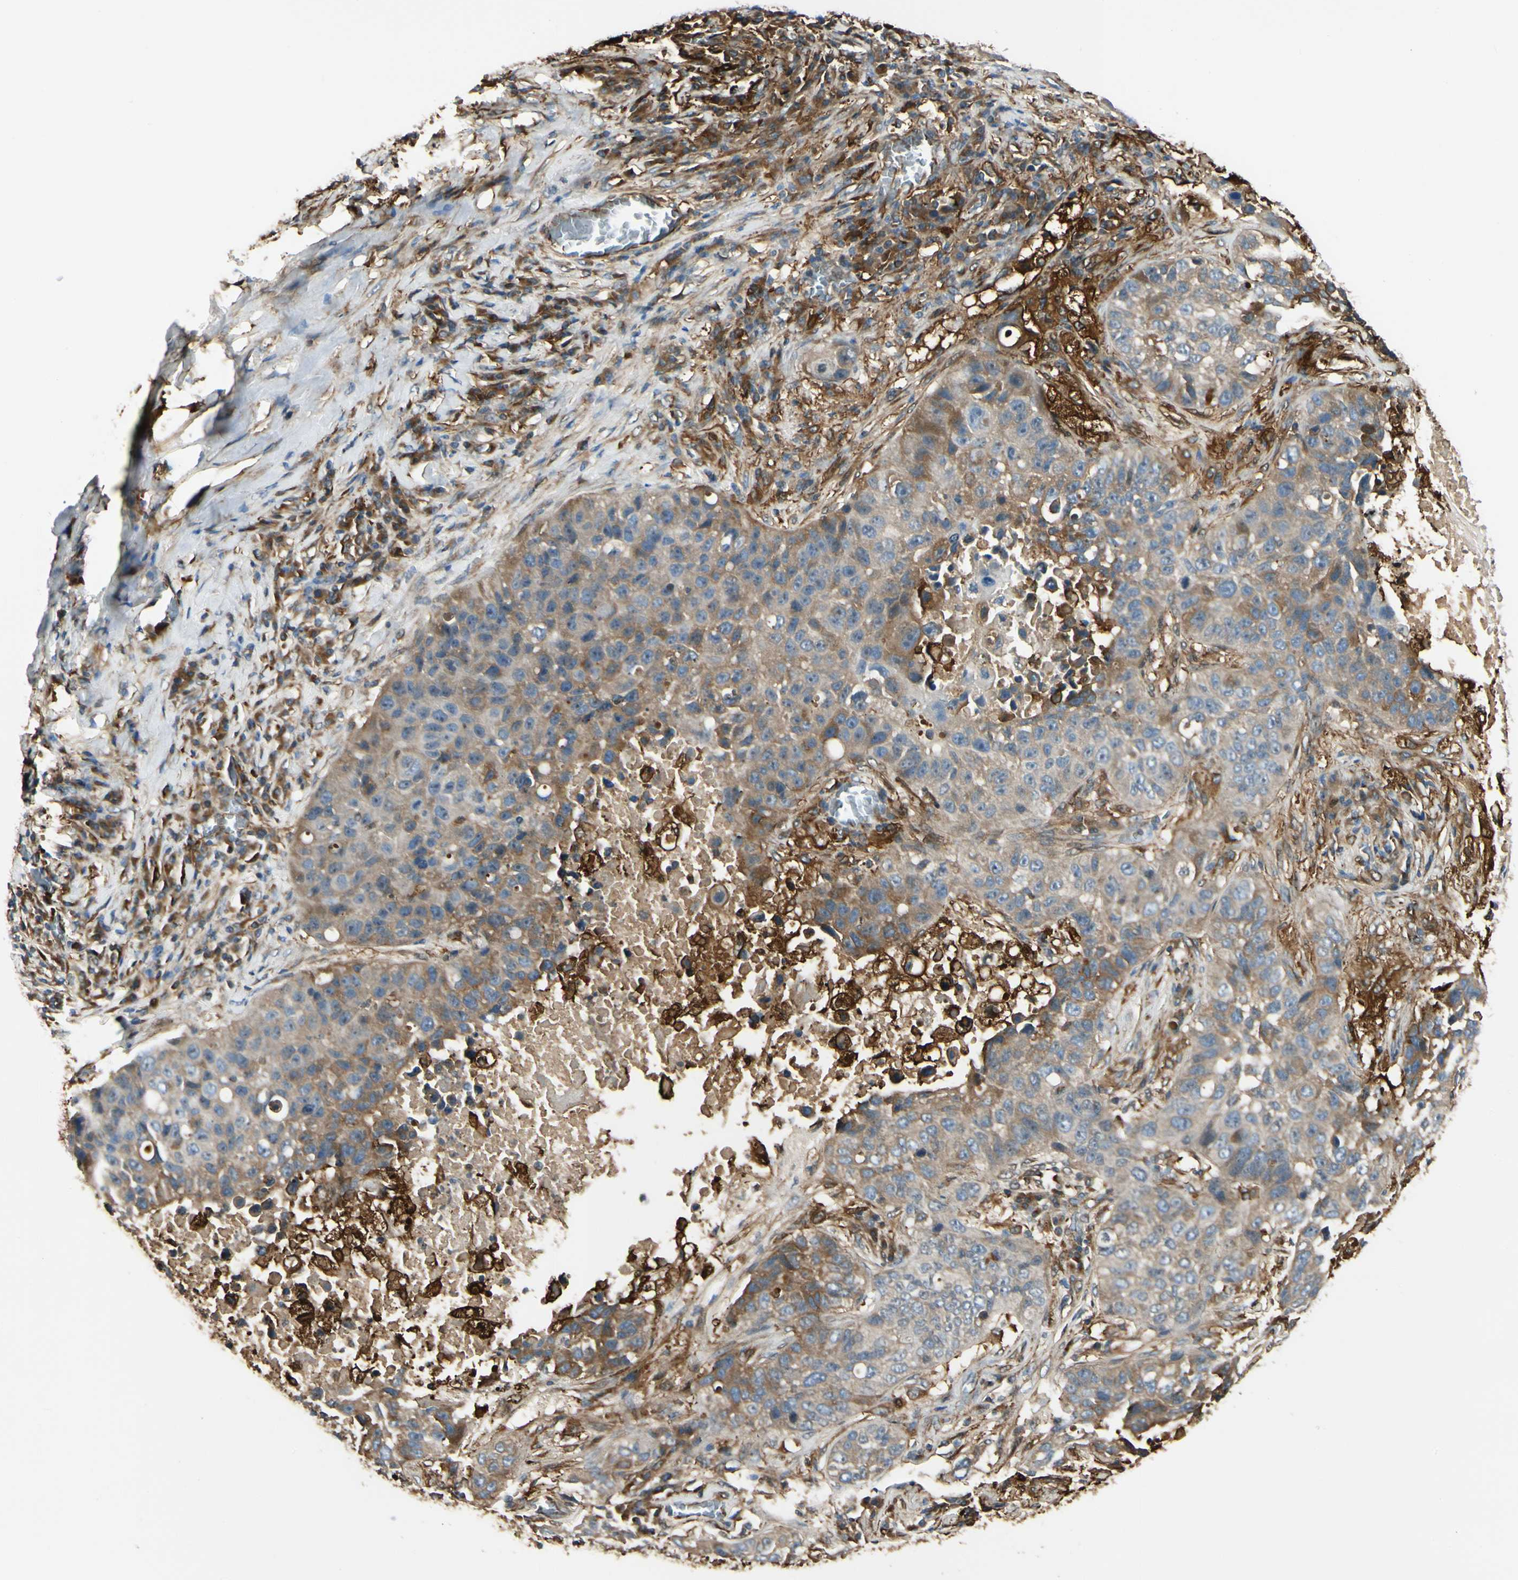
{"staining": {"intensity": "moderate", "quantity": "<25%", "location": "cytoplasmic/membranous"}, "tissue": "lung cancer", "cell_type": "Tumor cells", "image_type": "cancer", "snomed": [{"axis": "morphology", "description": "Squamous cell carcinoma, NOS"}, {"axis": "topography", "description": "Lung"}], "caption": "Protein expression analysis of human squamous cell carcinoma (lung) reveals moderate cytoplasmic/membranous positivity in about <25% of tumor cells.", "gene": "FTH1", "patient": {"sex": "male", "age": 57}}